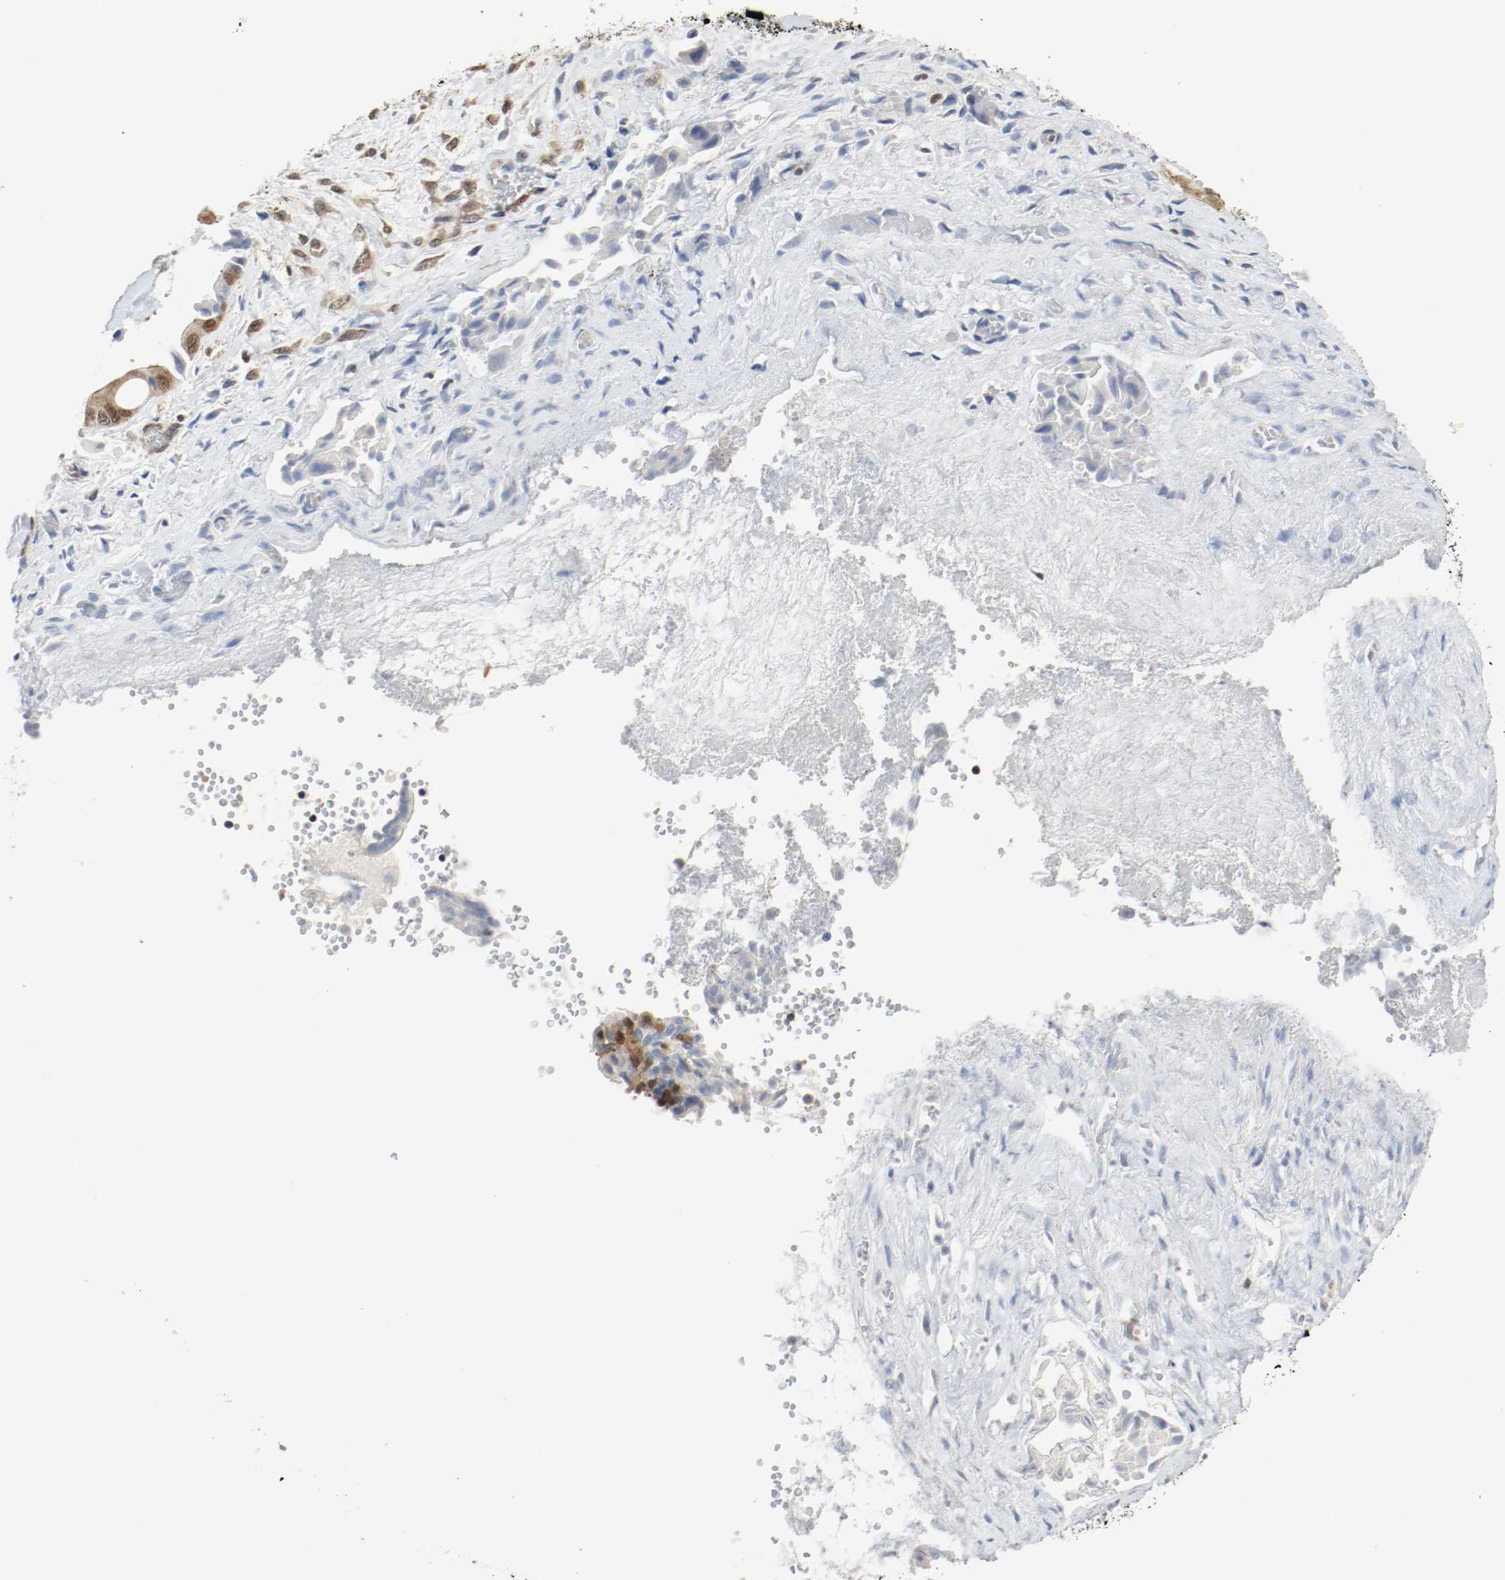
{"staining": {"intensity": "moderate", "quantity": "25%-75%", "location": "cytoplasmic/membranous,nuclear"}, "tissue": "liver cancer", "cell_type": "Tumor cells", "image_type": "cancer", "snomed": [{"axis": "morphology", "description": "Cholangiocarcinoma"}, {"axis": "topography", "description": "Liver"}], "caption": "About 25%-75% of tumor cells in liver cholangiocarcinoma demonstrate moderate cytoplasmic/membranous and nuclear protein staining as visualized by brown immunohistochemical staining.", "gene": "PPME1", "patient": {"sex": "male", "age": 58}}